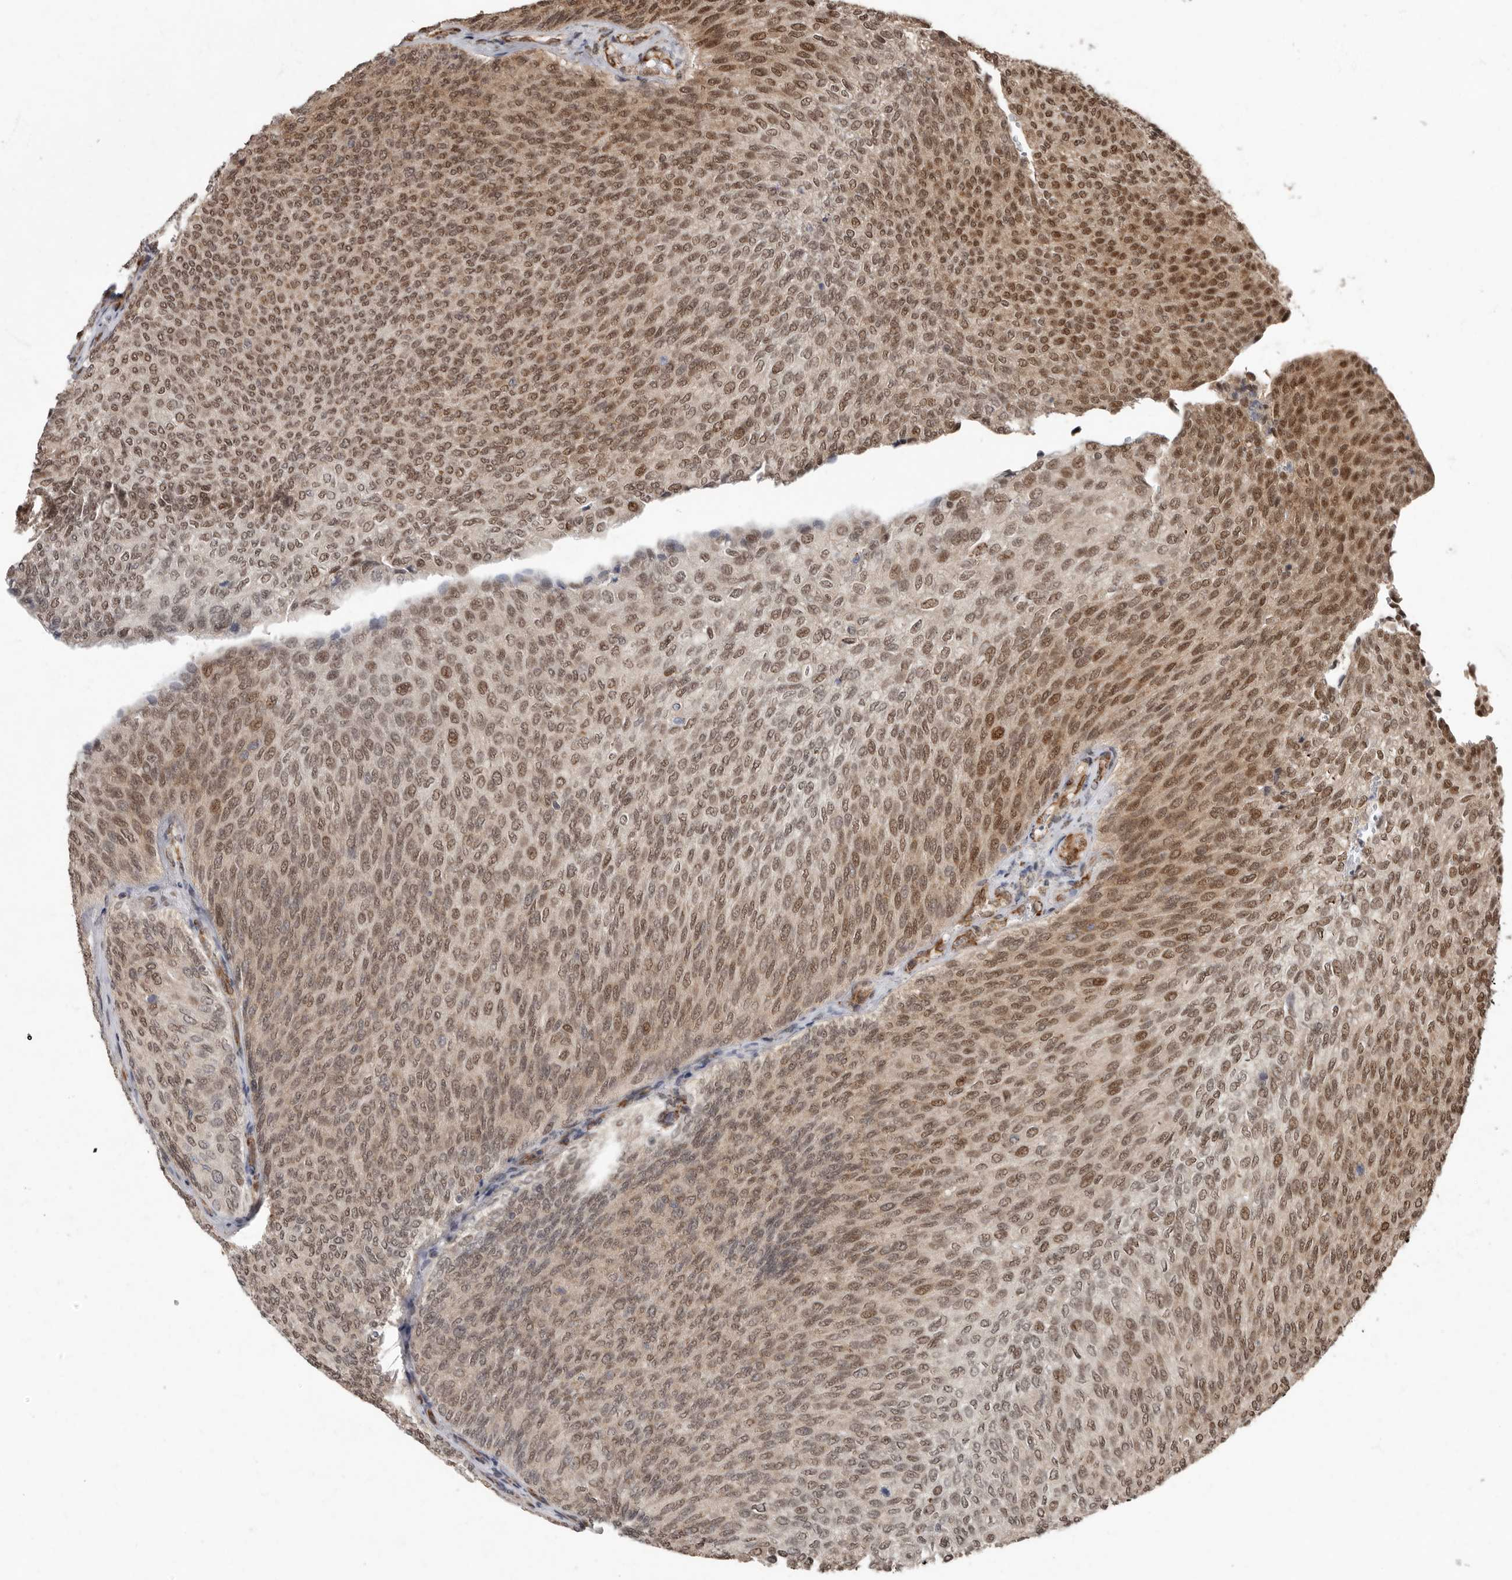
{"staining": {"intensity": "moderate", "quantity": ">75%", "location": "nuclear"}, "tissue": "urothelial cancer", "cell_type": "Tumor cells", "image_type": "cancer", "snomed": [{"axis": "morphology", "description": "Urothelial carcinoma, Low grade"}, {"axis": "topography", "description": "Urinary bladder"}], "caption": "Immunohistochemical staining of human urothelial carcinoma (low-grade) shows medium levels of moderate nuclear staining in about >75% of tumor cells.", "gene": "LRGUK", "patient": {"sex": "female", "age": 79}}